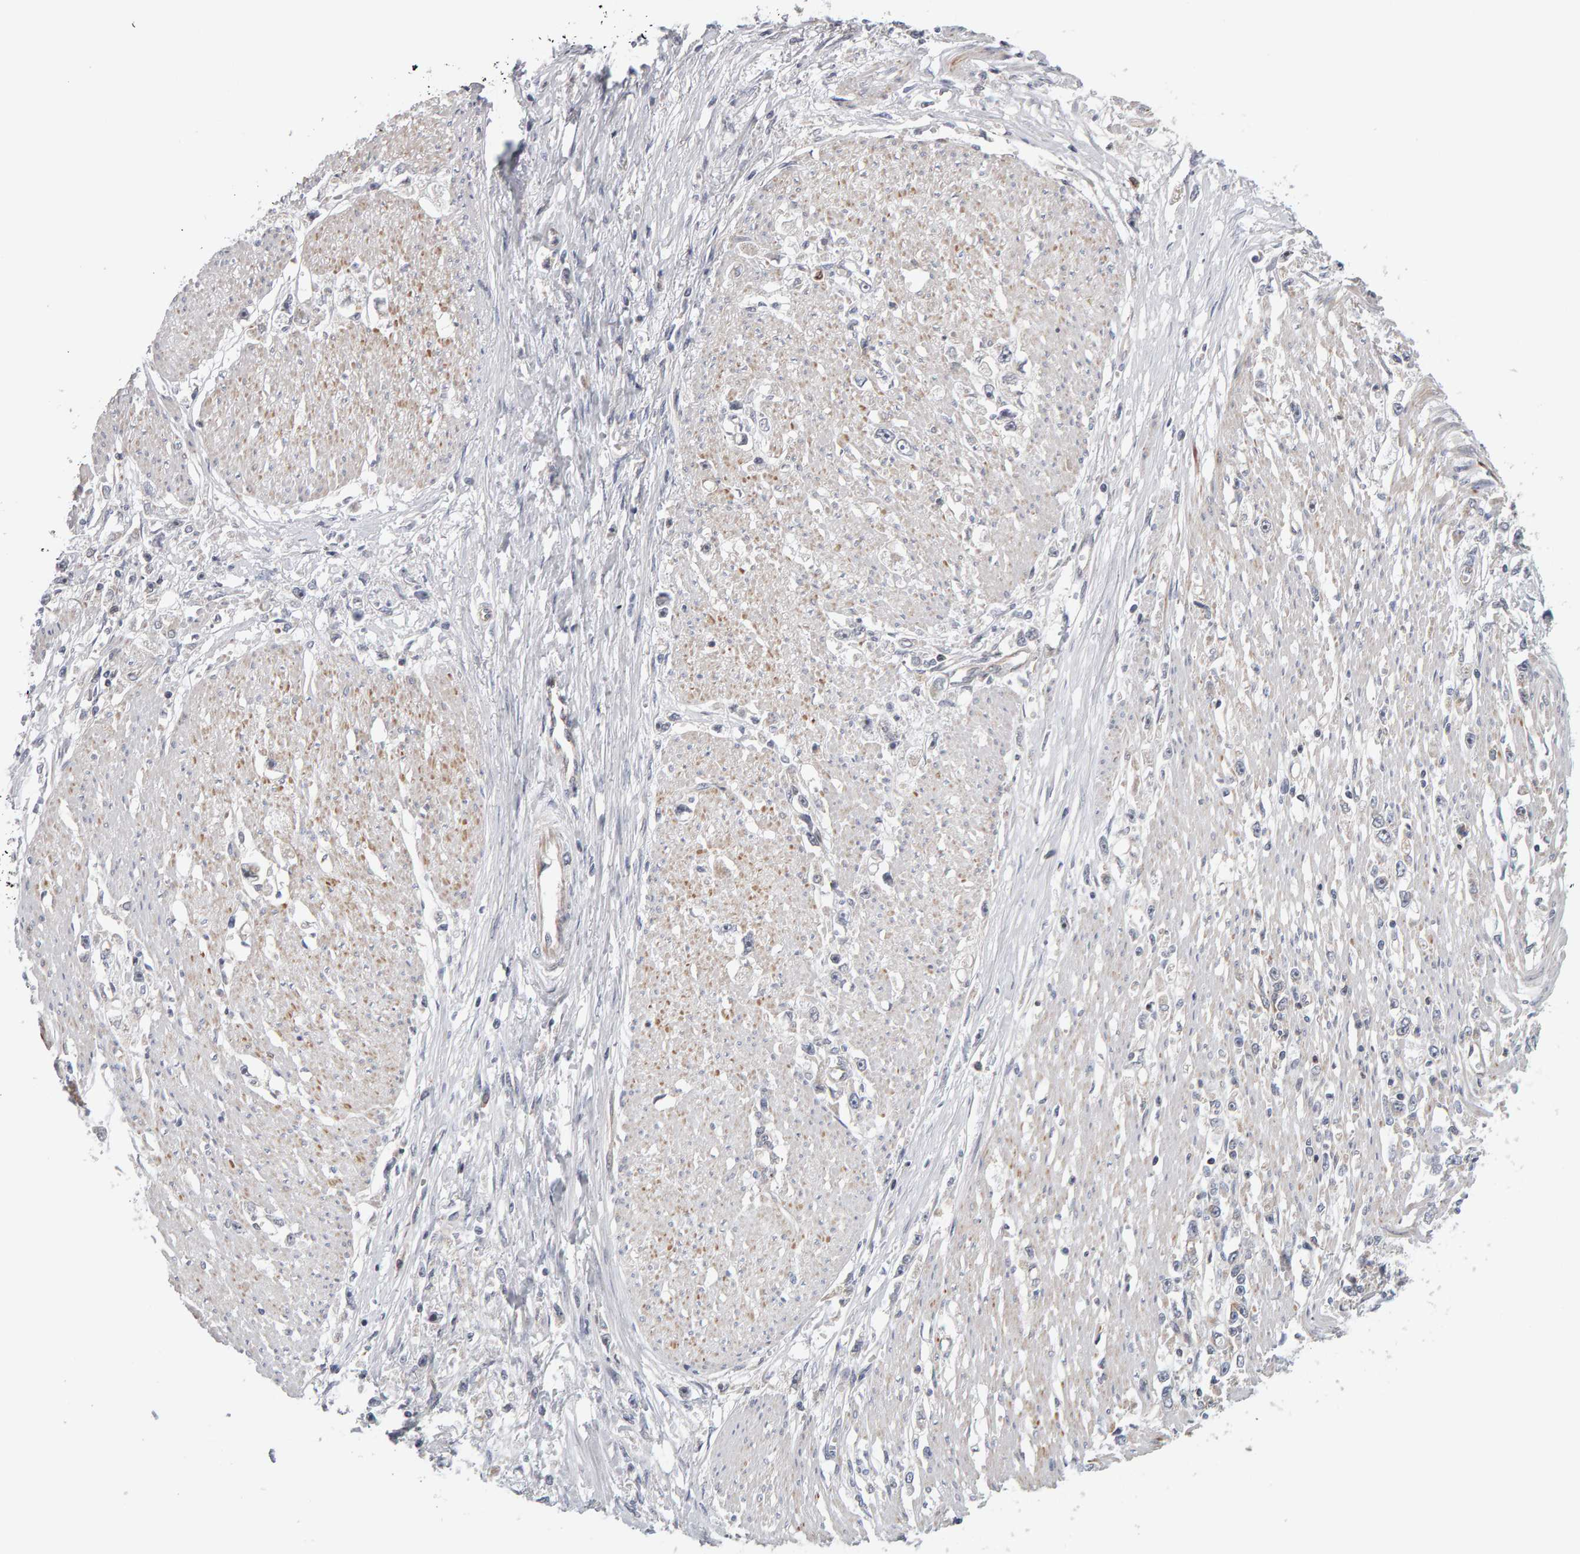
{"staining": {"intensity": "negative", "quantity": "none", "location": "none"}, "tissue": "stomach cancer", "cell_type": "Tumor cells", "image_type": "cancer", "snomed": [{"axis": "morphology", "description": "Adenocarcinoma, NOS"}, {"axis": "topography", "description": "Stomach"}], "caption": "IHC image of neoplastic tissue: stomach cancer stained with DAB (3,3'-diaminobenzidine) exhibits no significant protein expression in tumor cells. (Immunohistochemistry (ihc), brightfield microscopy, high magnification).", "gene": "MSRA", "patient": {"sex": "female", "age": 59}}